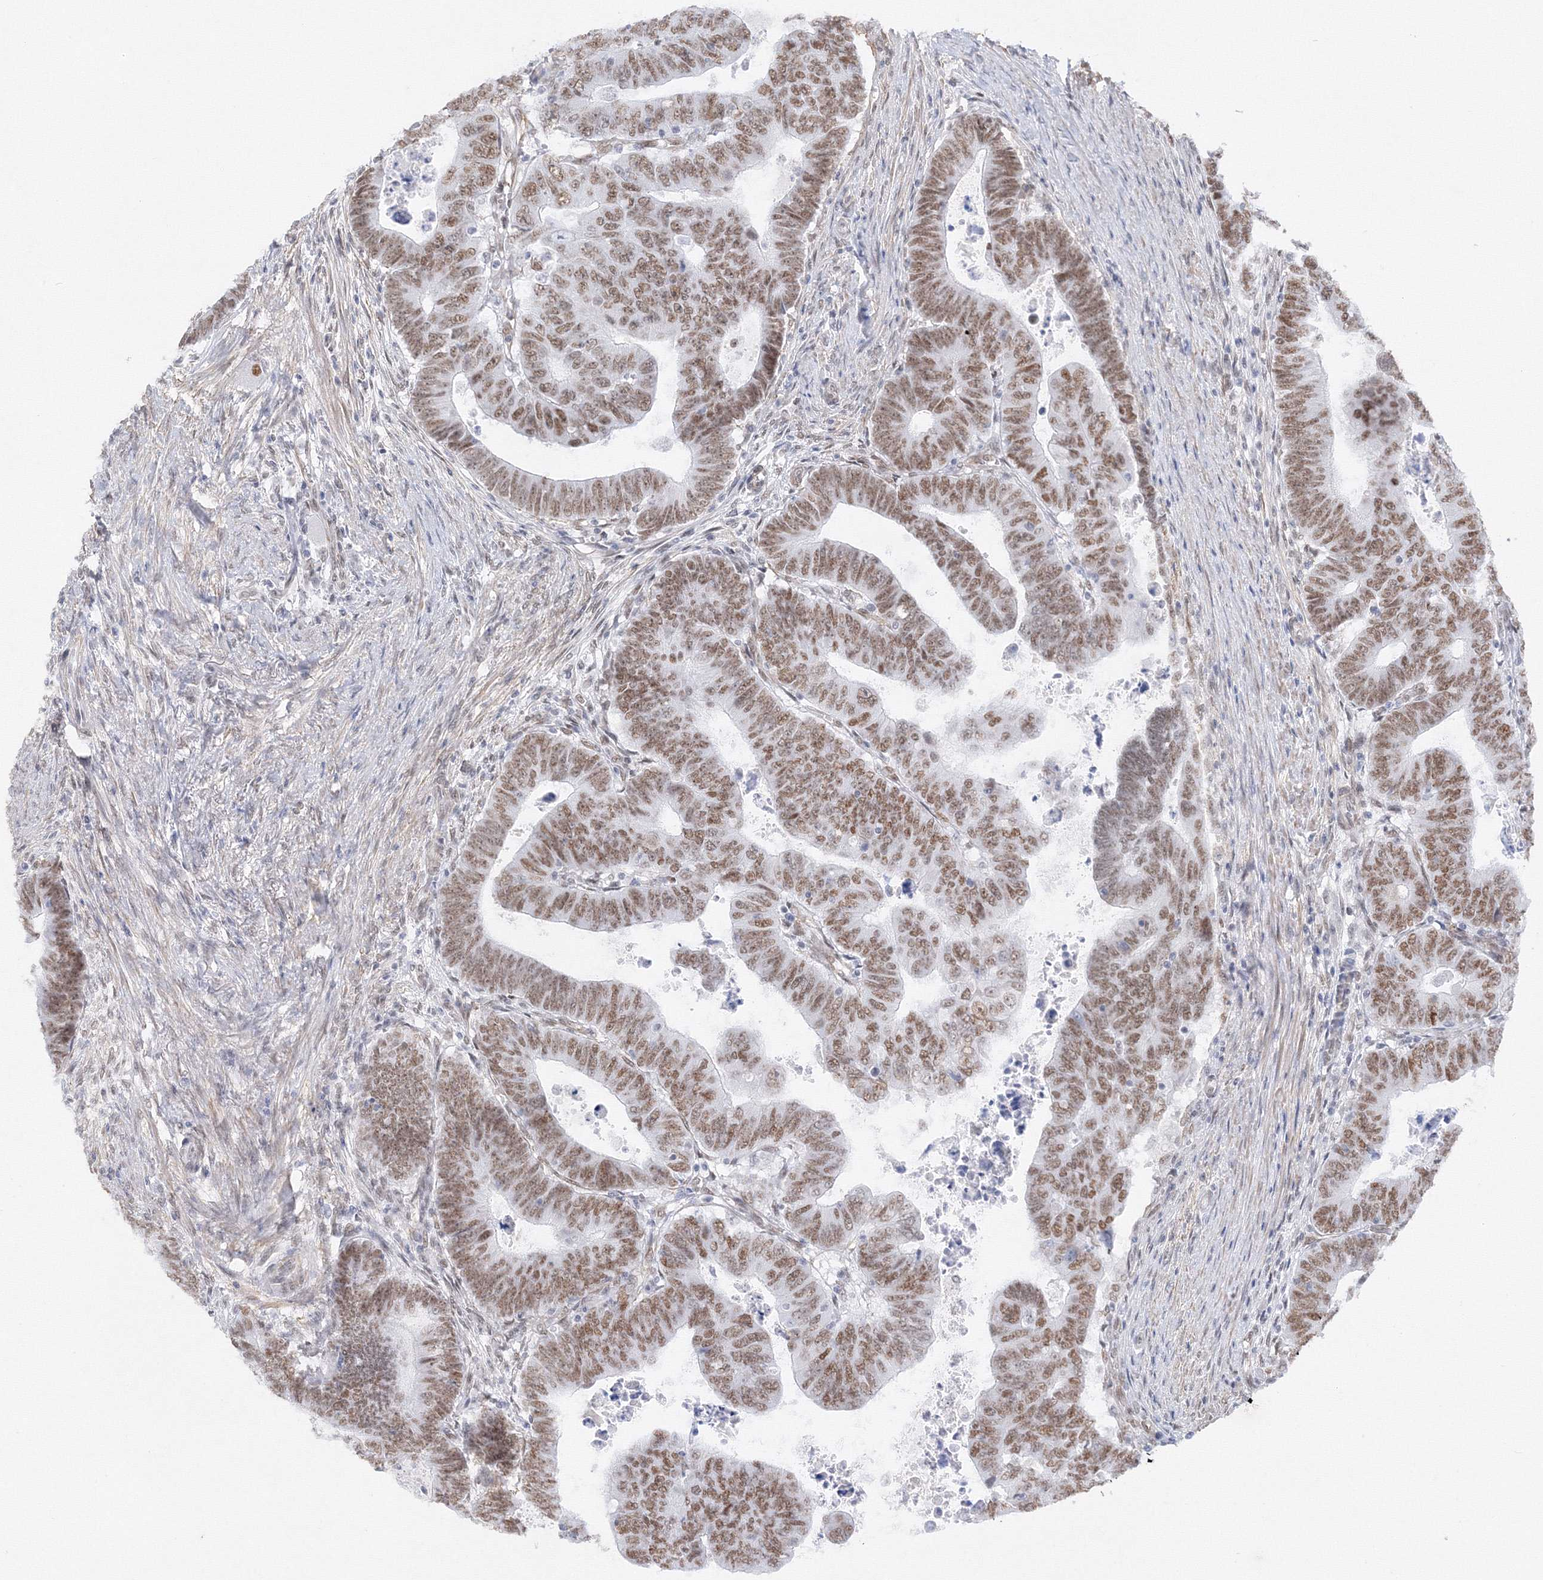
{"staining": {"intensity": "moderate", "quantity": ">75%", "location": "nuclear"}, "tissue": "colorectal cancer", "cell_type": "Tumor cells", "image_type": "cancer", "snomed": [{"axis": "morphology", "description": "Normal tissue, NOS"}, {"axis": "morphology", "description": "Adenocarcinoma, NOS"}, {"axis": "topography", "description": "Rectum"}], "caption": "This histopathology image reveals IHC staining of human colorectal adenocarcinoma, with medium moderate nuclear staining in approximately >75% of tumor cells.", "gene": "ZNF638", "patient": {"sex": "female", "age": 65}}